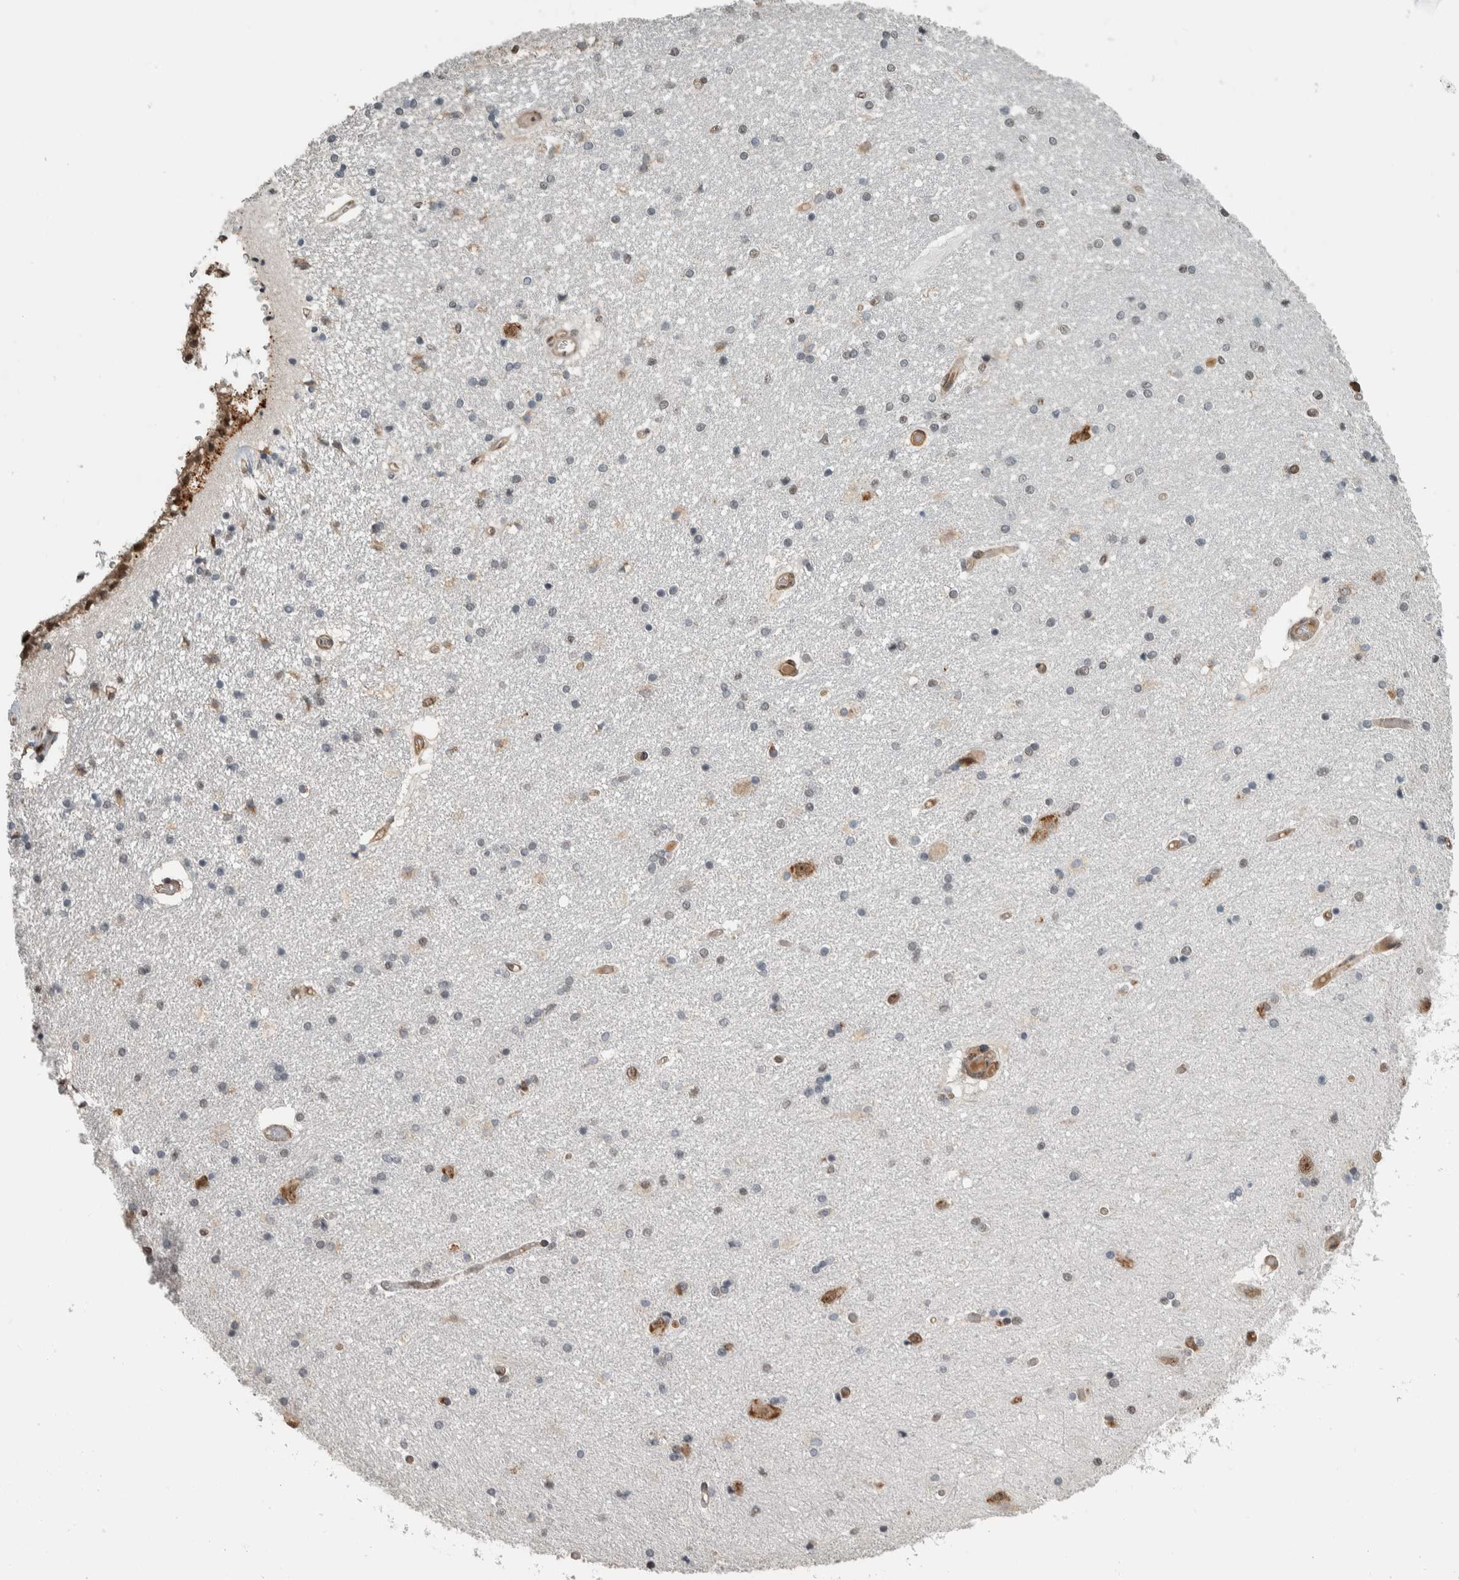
{"staining": {"intensity": "weak", "quantity": "<25%", "location": "nuclear"}, "tissue": "hippocampus", "cell_type": "Glial cells", "image_type": "normal", "snomed": [{"axis": "morphology", "description": "Normal tissue, NOS"}, {"axis": "topography", "description": "Hippocampus"}], "caption": "Glial cells are negative for brown protein staining in benign hippocampus. (DAB IHC, high magnification).", "gene": "DDX42", "patient": {"sex": "female", "age": 54}}